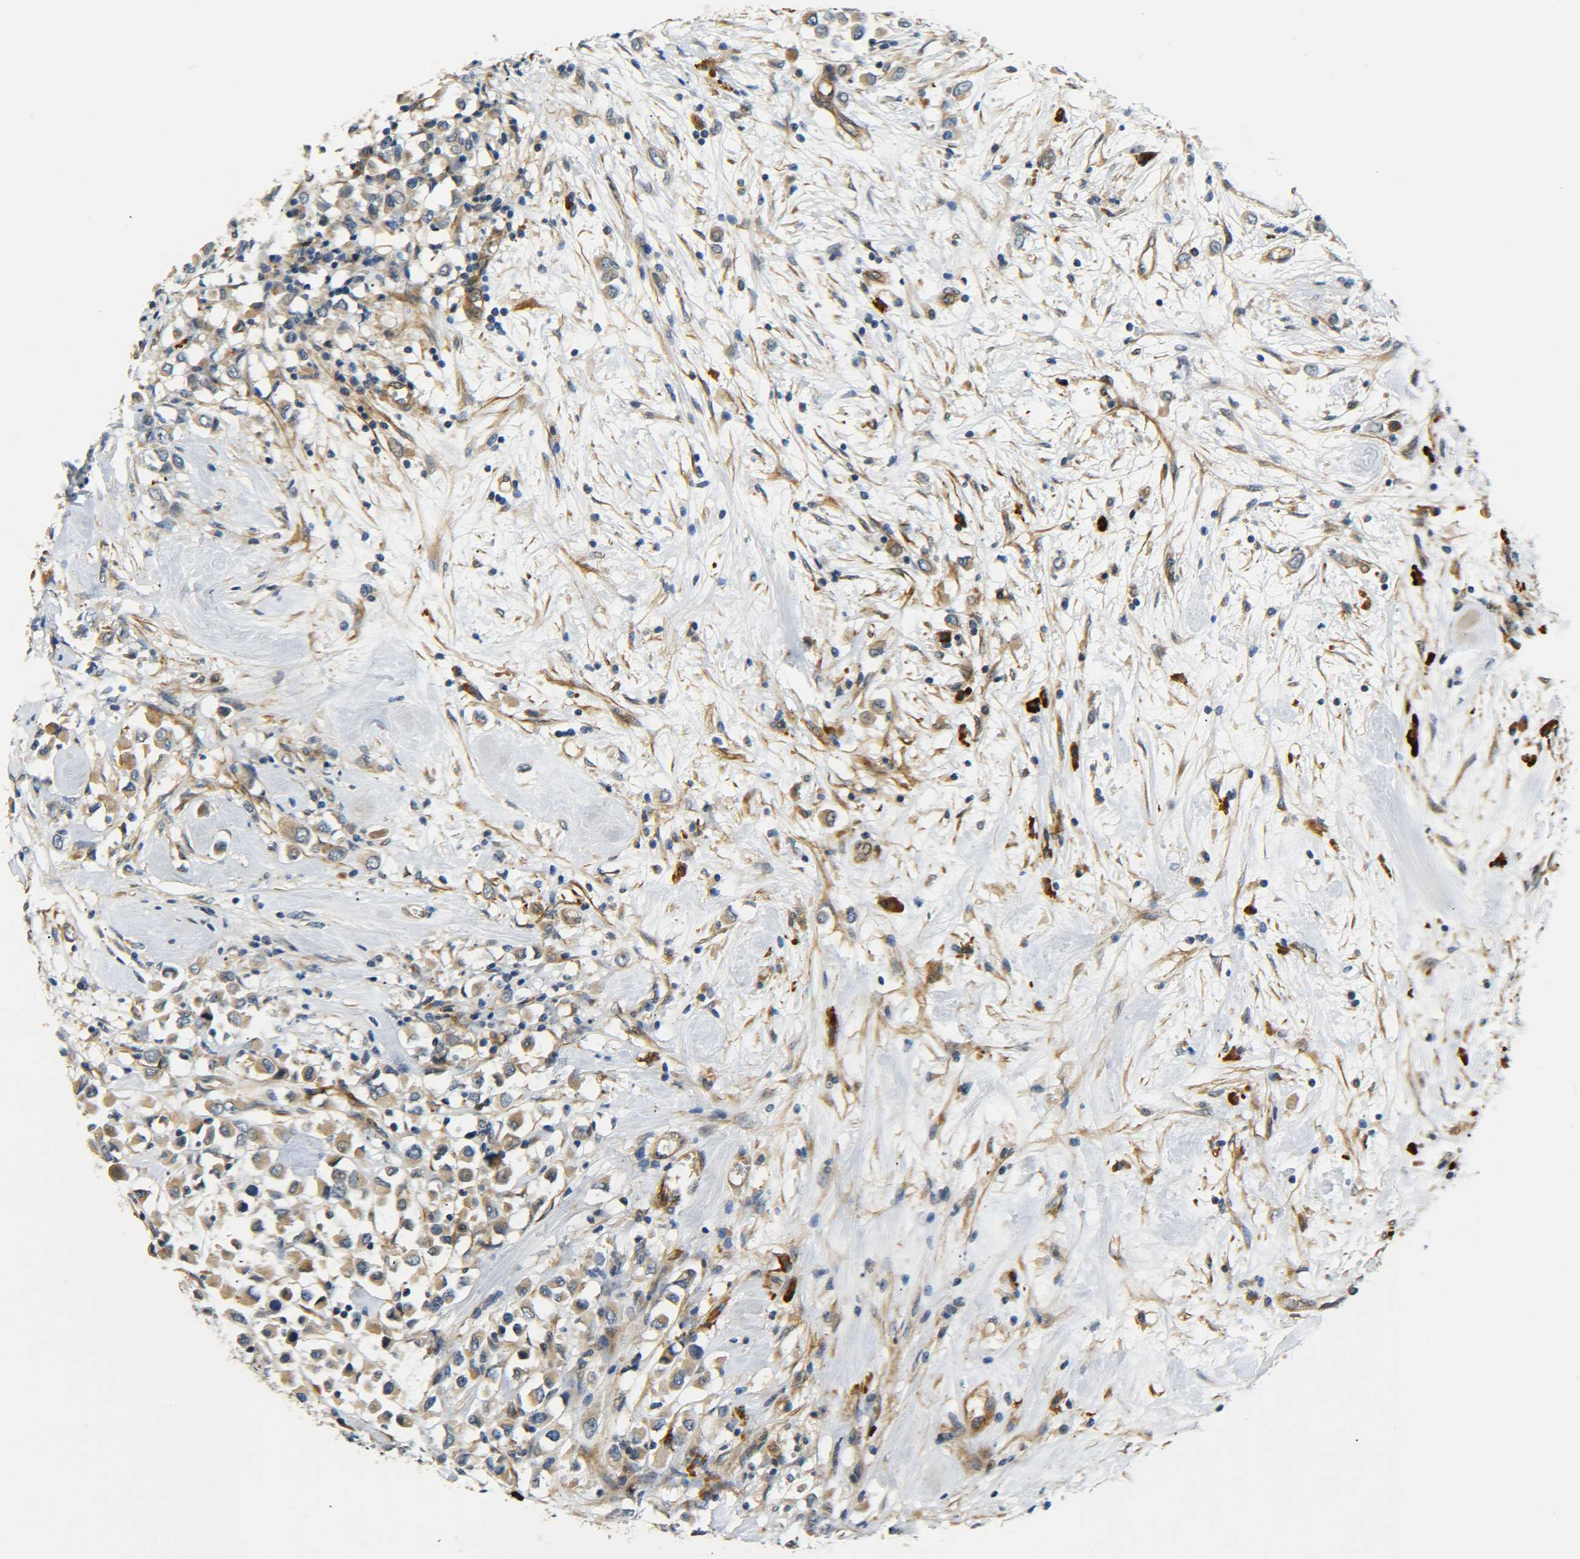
{"staining": {"intensity": "moderate", "quantity": ">75%", "location": "cytoplasmic/membranous"}, "tissue": "breast cancer", "cell_type": "Tumor cells", "image_type": "cancer", "snomed": [{"axis": "morphology", "description": "Duct carcinoma"}, {"axis": "topography", "description": "Breast"}], "caption": "The photomicrograph reveals a brown stain indicating the presence of a protein in the cytoplasmic/membranous of tumor cells in intraductal carcinoma (breast).", "gene": "MEIS1", "patient": {"sex": "female", "age": 61}}